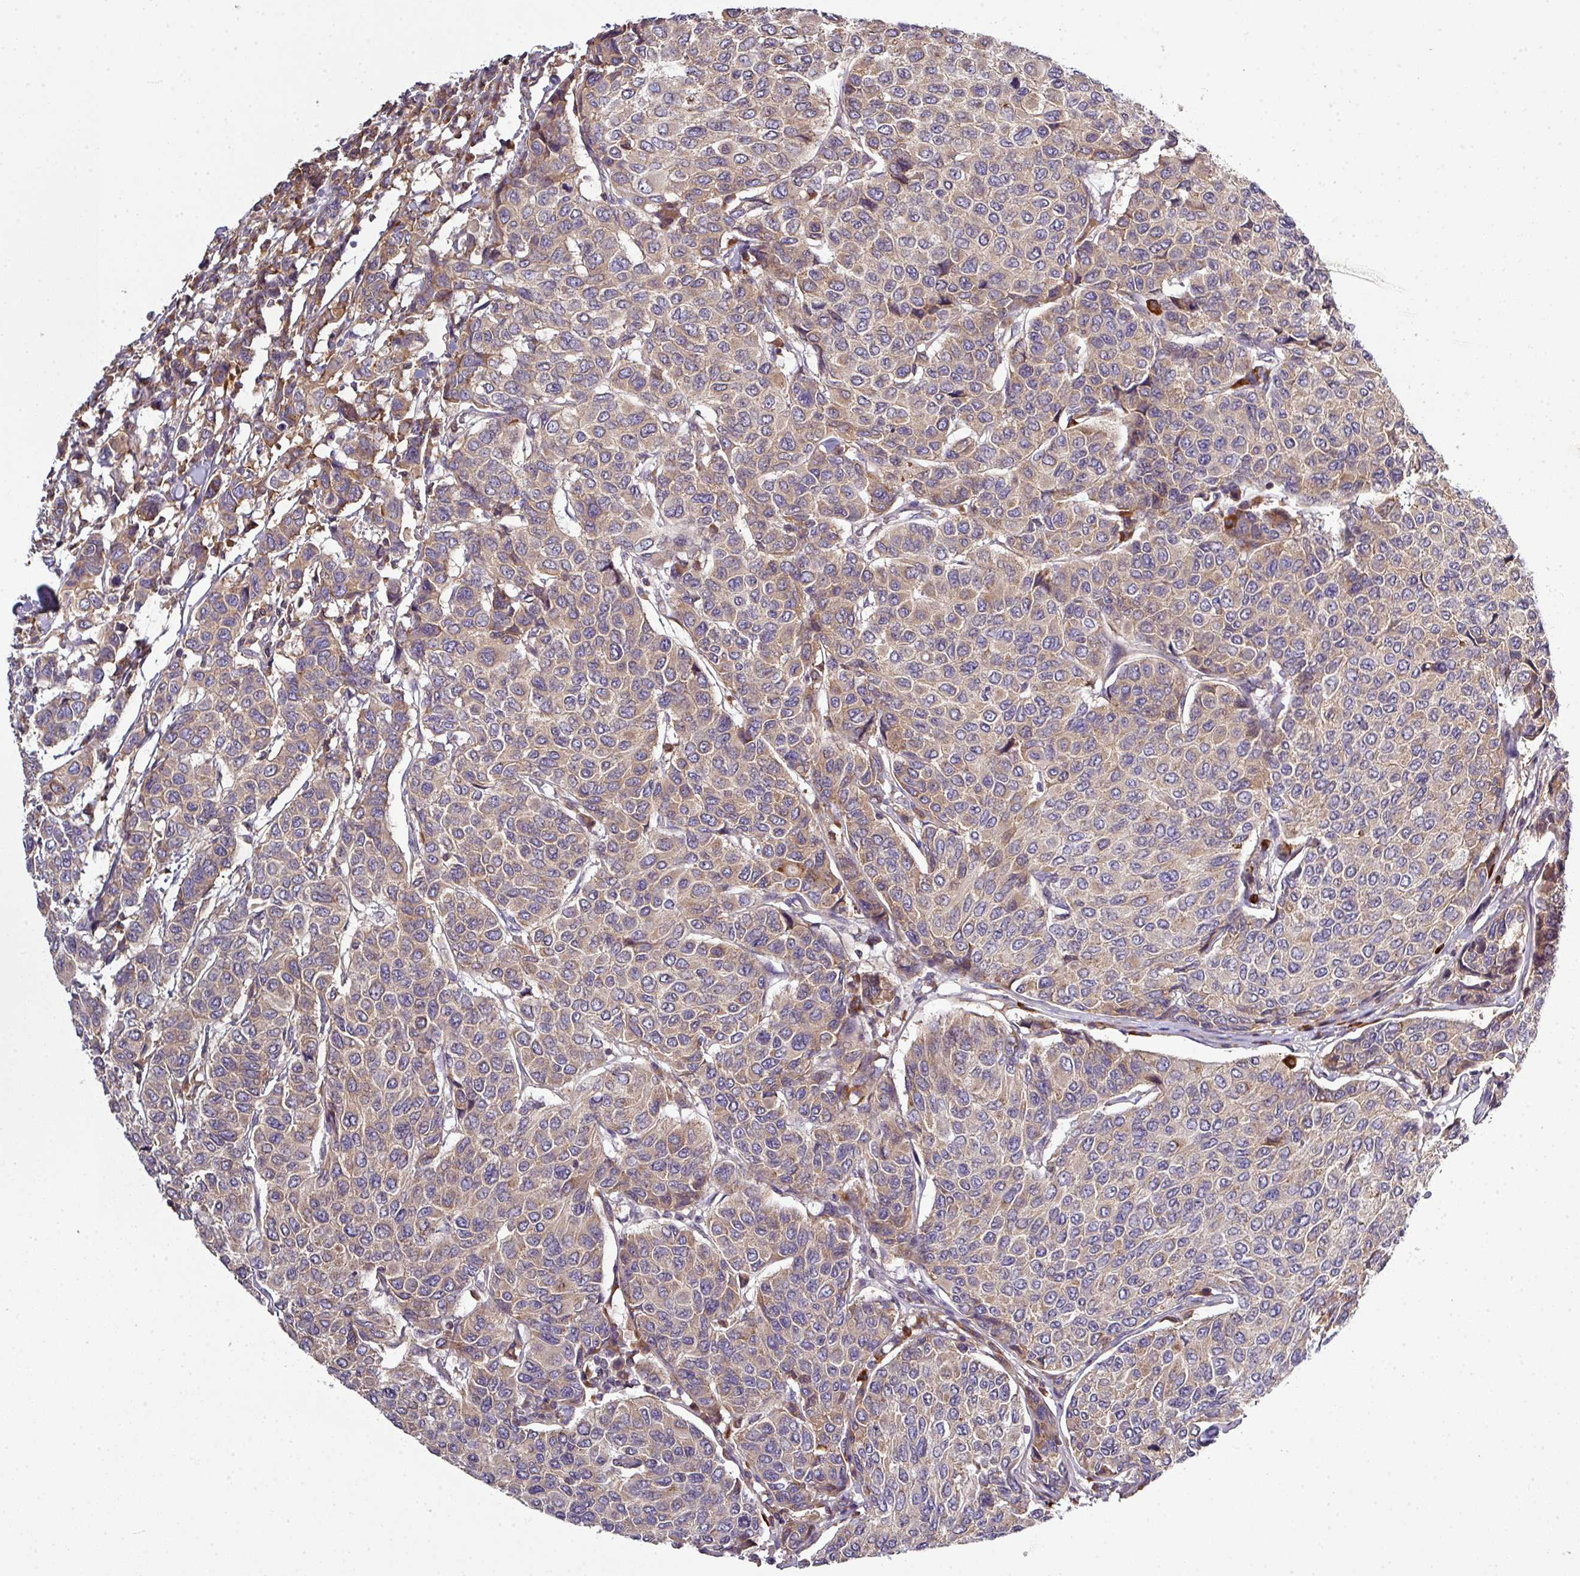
{"staining": {"intensity": "weak", "quantity": ">75%", "location": "cytoplasmic/membranous"}, "tissue": "breast cancer", "cell_type": "Tumor cells", "image_type": "cancer", "snomed": [{"axis": "morphology", "description": "Duct carcinoma"}, {"axis": "topography", "description": "Breast"}], "caption": "Immunohistochemistry staining of breast cancer (invasive ductal carcinoma), which reveals low levels of weak cytoplasmic/membranous positivity in about >75% of tumor cells indicating weak cytoplasmic/membranous protein expression. The staining was performed using DAB (brown) for protein detection and nuclei were counterstained in hematoxylin (blue).", "gene": "LRRC74B", "patient": {"sex": "female", "age": 55}}